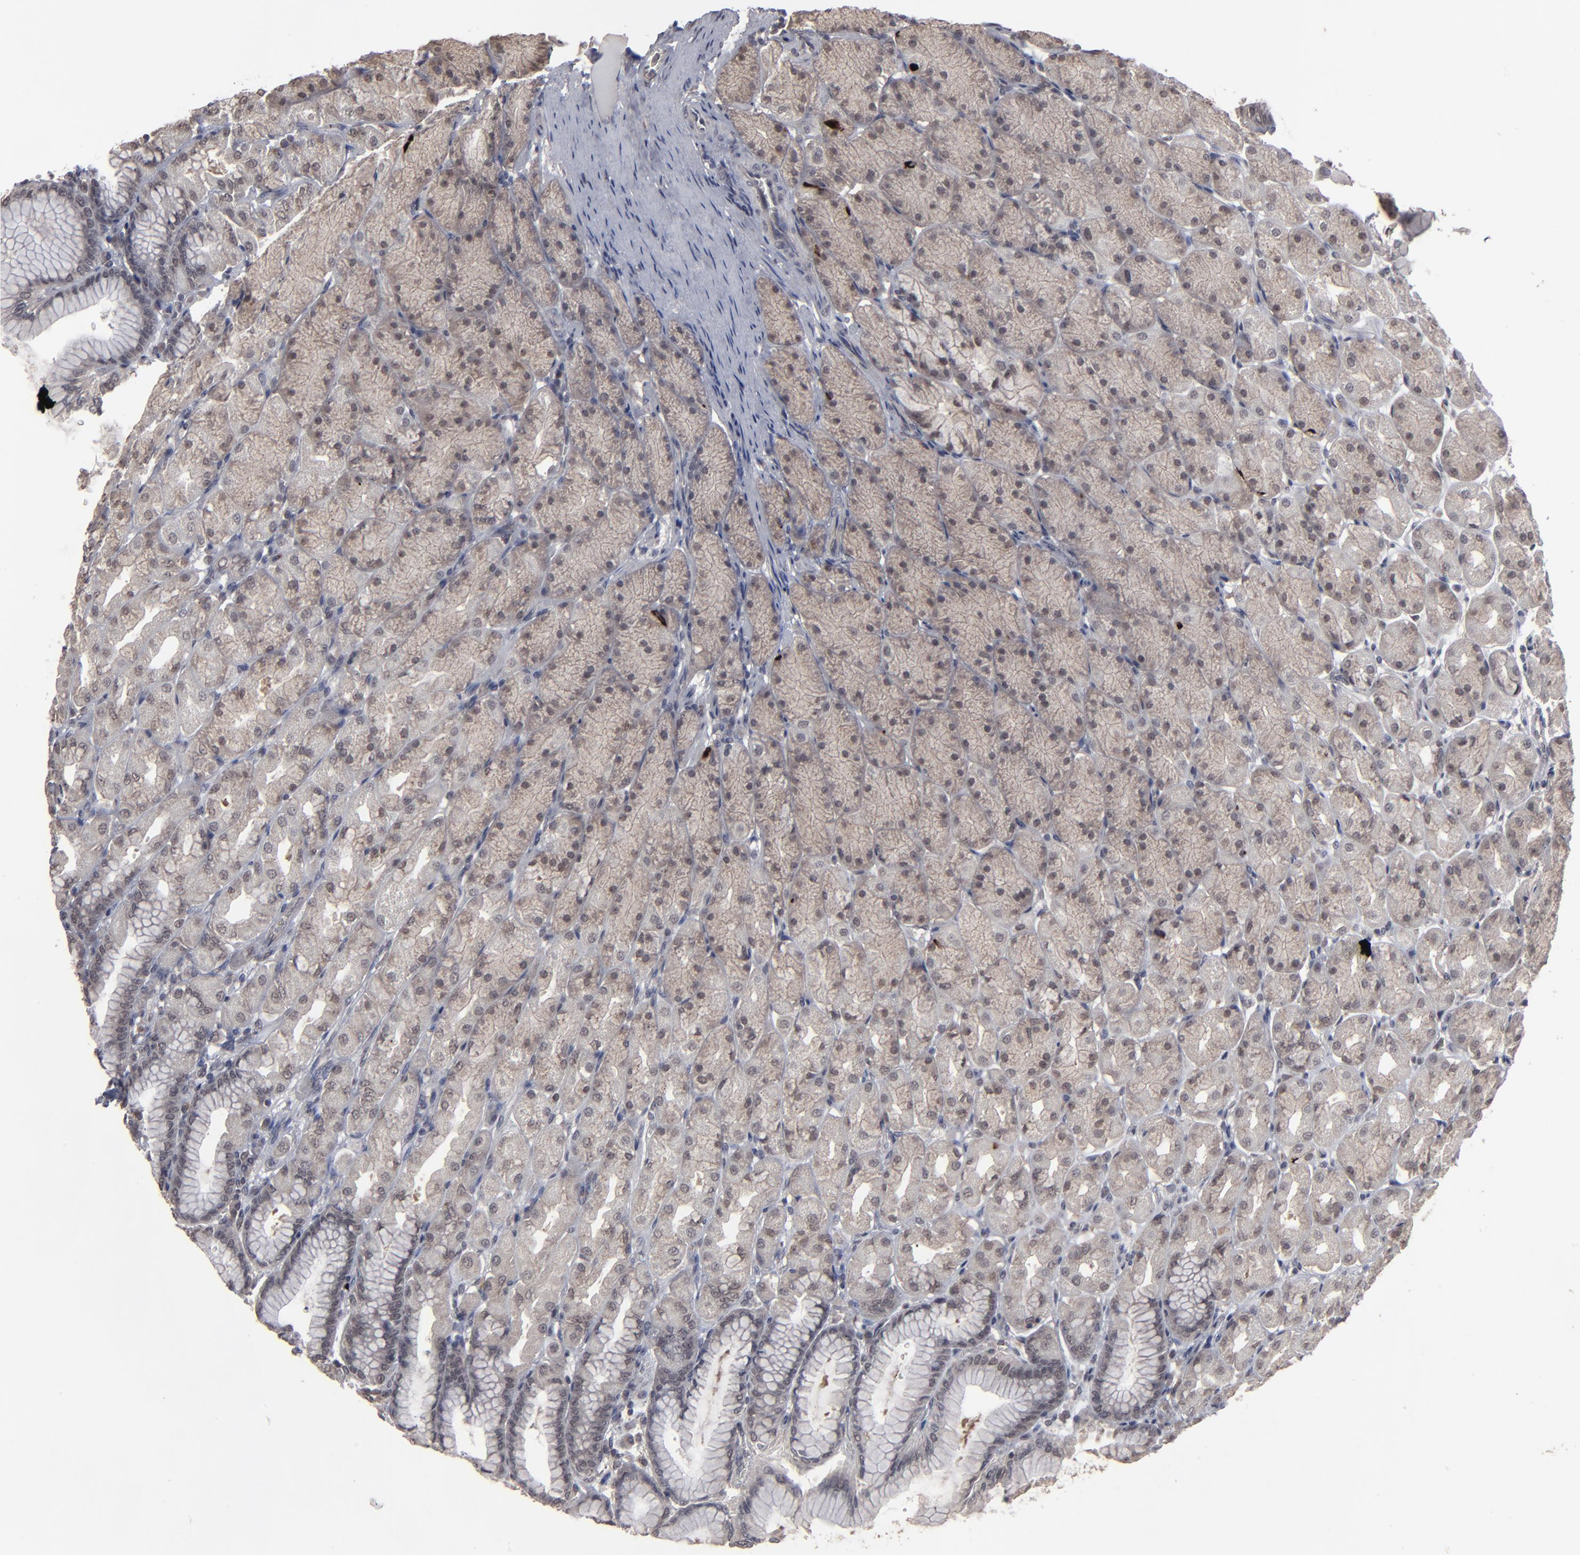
{"staining": {"intensity": "weak", "quantity": ">75%", "location": "cytoplasmic/membranous,nuclear"}, "tissue": "stomach", "cell_type": "Glandular cells", "image_type": "normal", "snomed": [{"axis": "morphology", "description": "Normal tissue, NOS"}, {"axis": "topography", "description": "Stomach, upper"}], "caption": "Benign stomach displays weak cytoplasmic/membranous,nuclear staining in about >75% of glandular cells, visualized by immunohistochemistry. The protein of interest is shown in brown color, while the nuclei are stained blue.", "gene": "SLC22A17", "patient": {"sex": "female", "age": 56}}